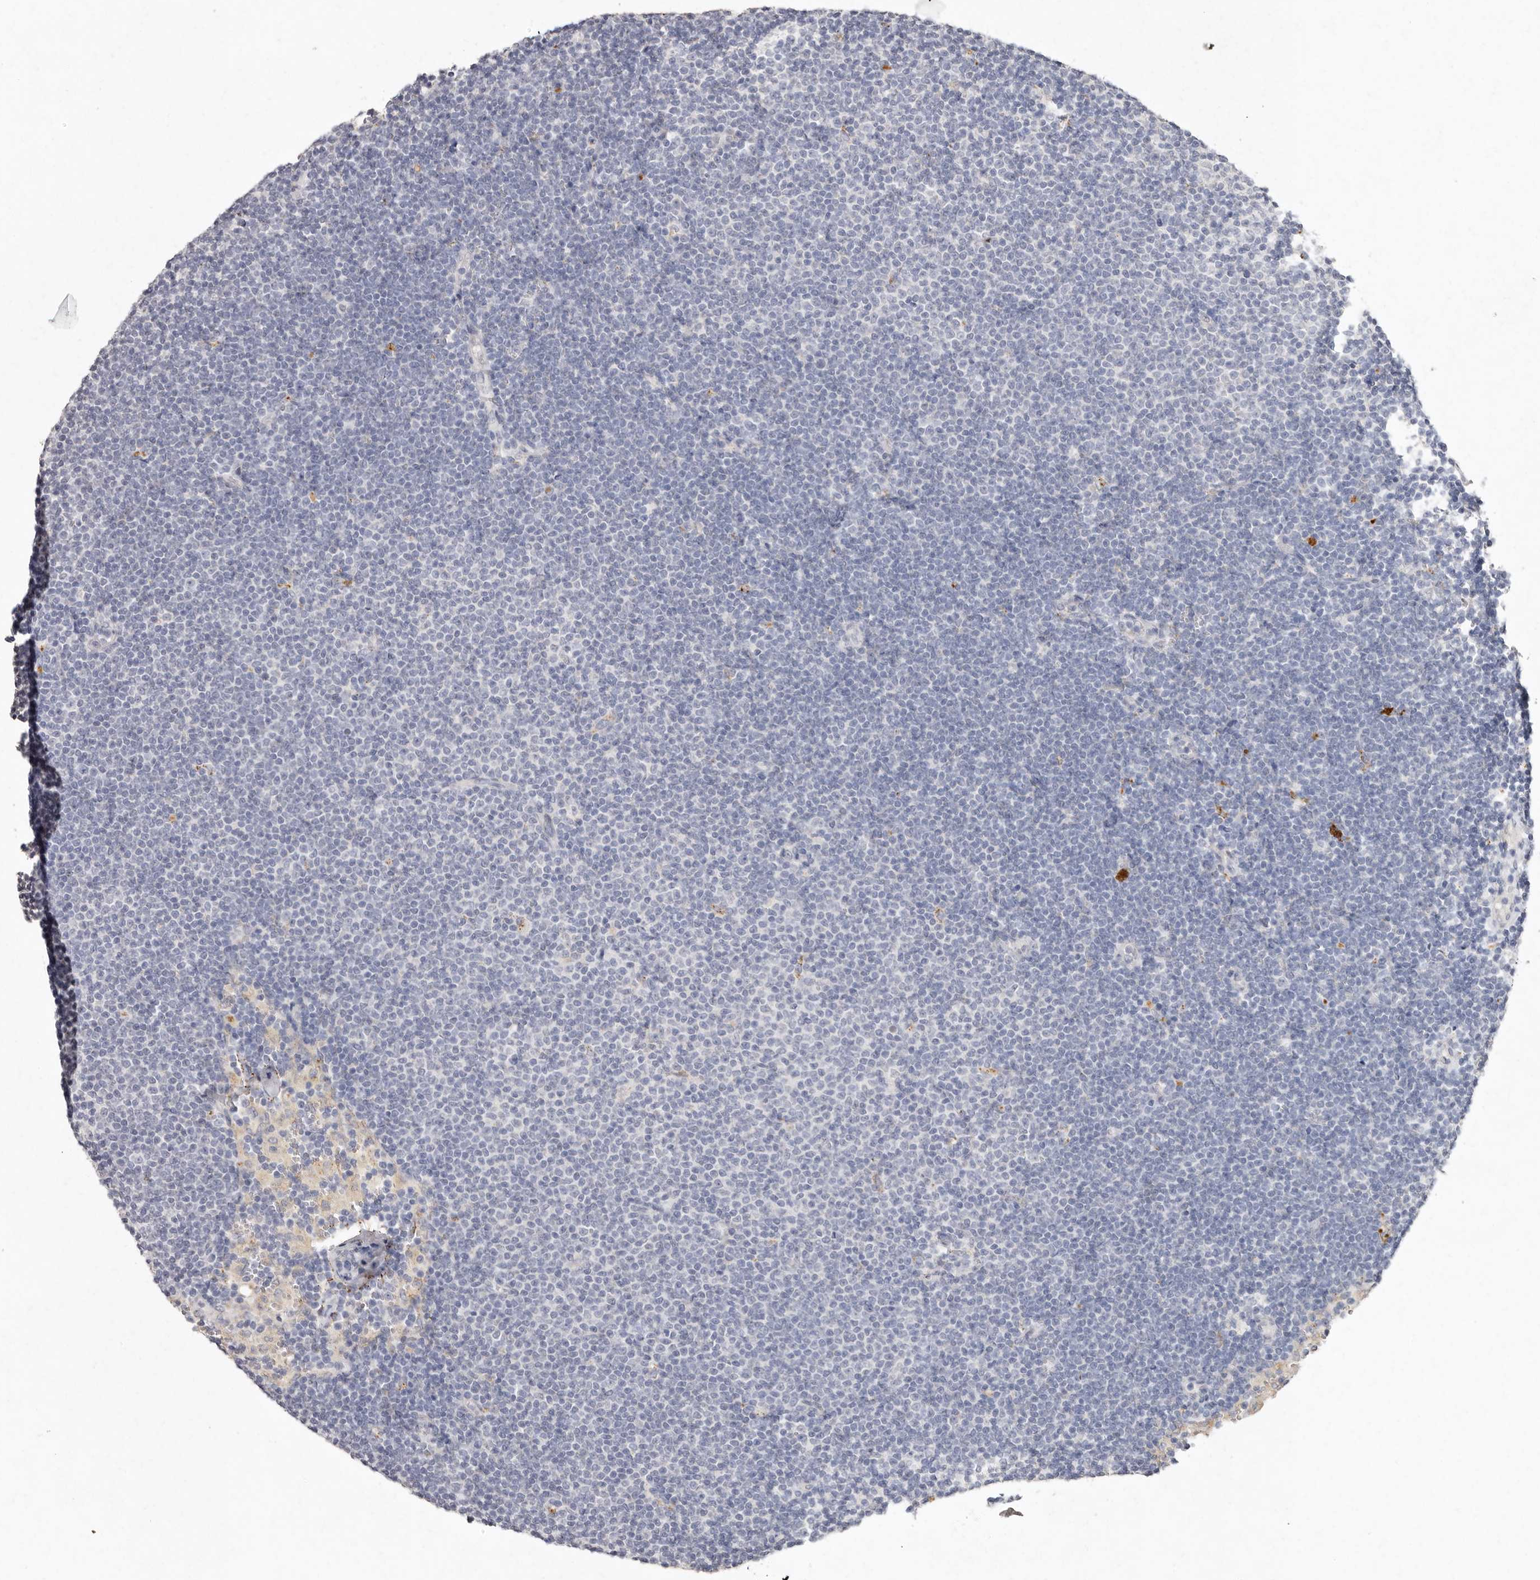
{"staining": {"intensity": "negative", "quantity": "none", "location": "none"}, "tissue": "lymphoma", "cell_type": "Tumor cells", "image_type": "cancer", "snomed": [{"axis": "morphology", "description": "Malignant lymphoma, non-Hodgkin's type, Low grade"}, {"axis": "topography", "description": "Lymph node"}], "caption": "Immunohistochemical staining of malignant lymphoma, non-Hodgkin's type (low-grade) reveals no significant staining in tumor cells.", "gene": "FAM185A", "patient": {"sex": "female", "age": 53}}